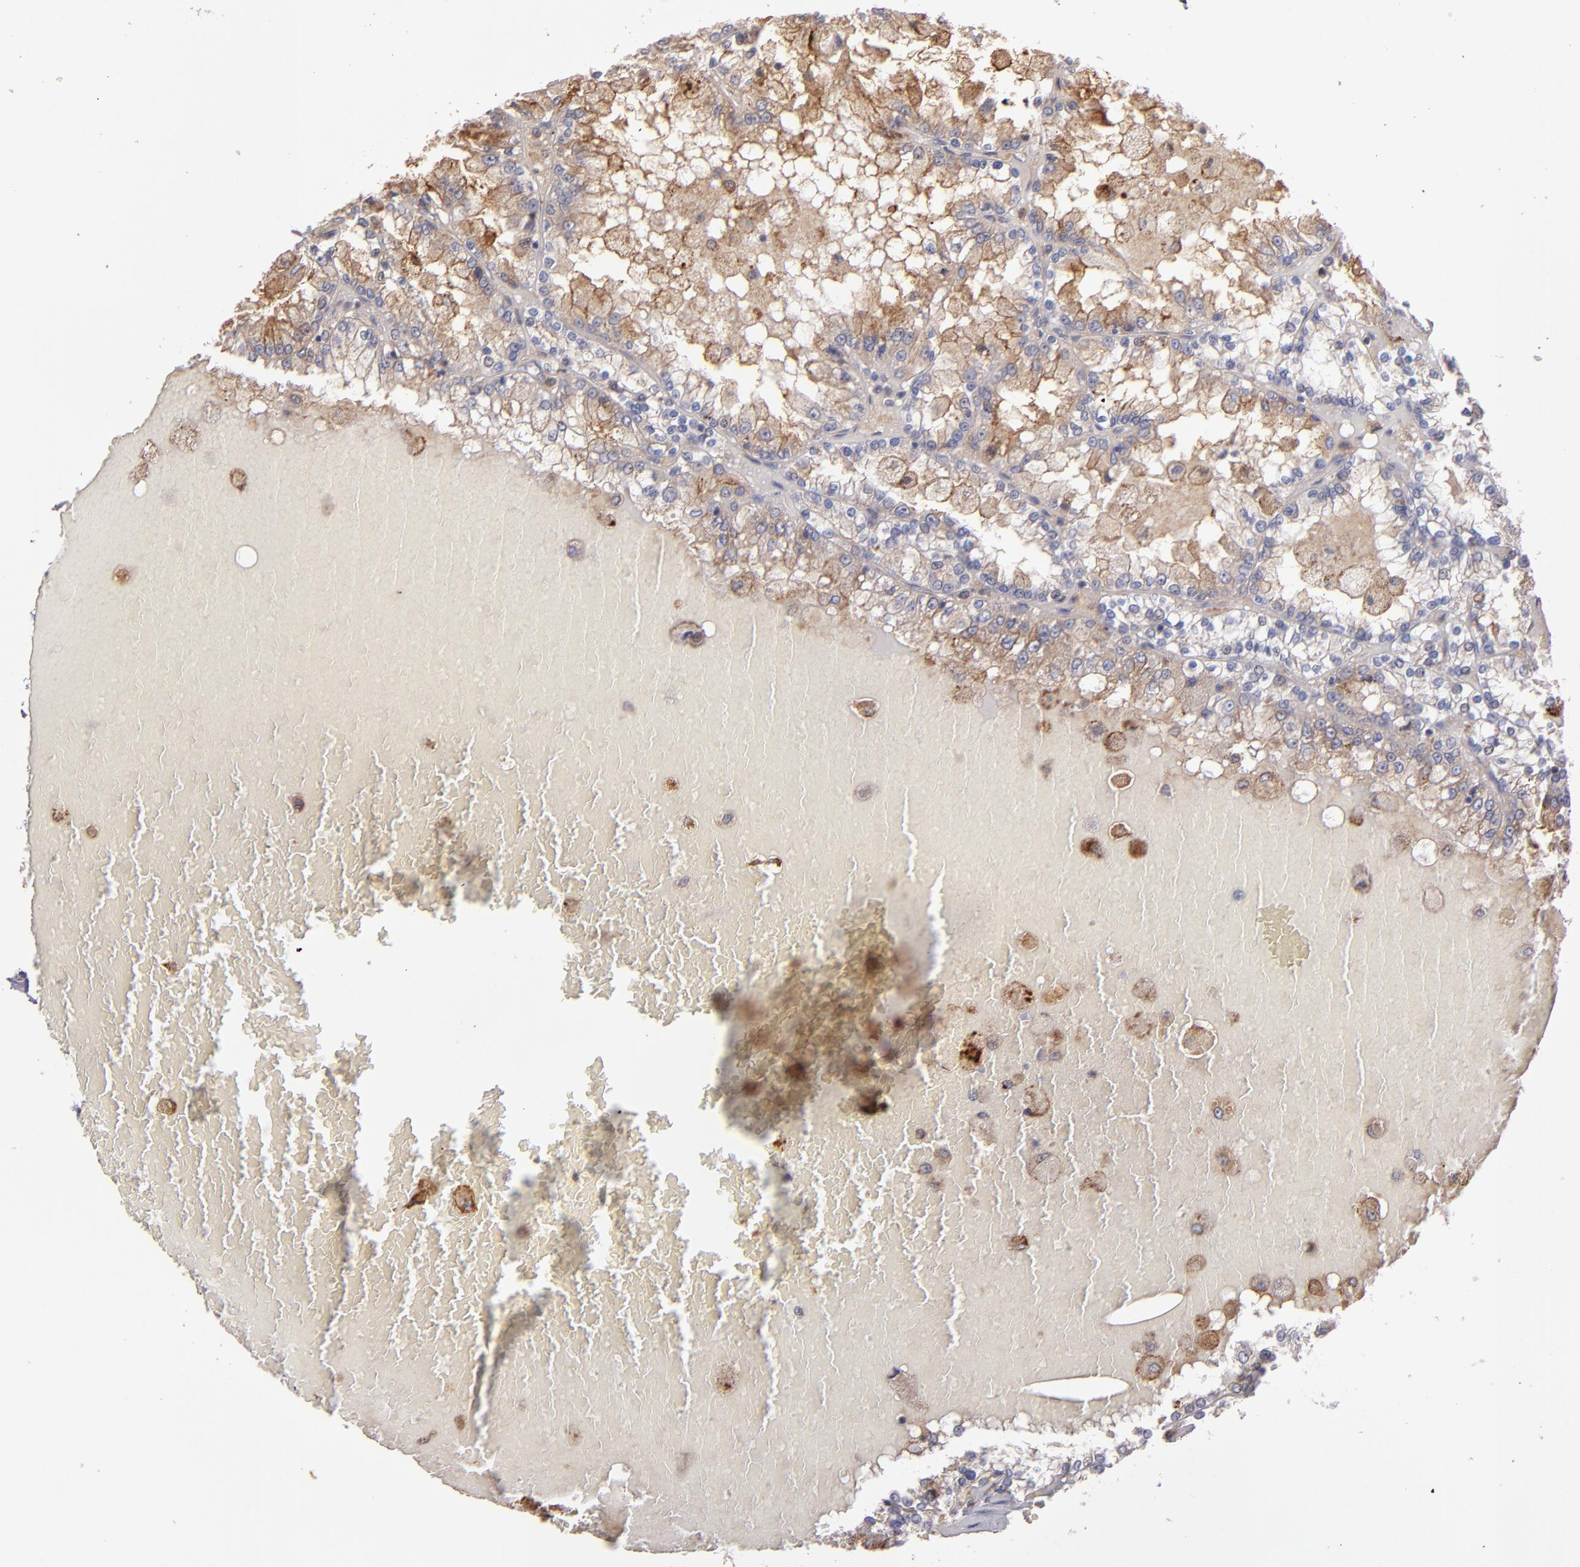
{"staining": {"intensity": "weak", "quantity": ">75%", "location": "cytoplasmic/membranous"}, "tissue": "renal cancer", "cell_type": "Tumor cells", "image_type": "cancer", "snomed": [{"axis": "morphology", "description": "Adenocarcinoma, NOS"}, {"axis": "topography", "description": "Kidney"}], "caption": "Renal cancer (adenocarcinoma) stained with a brown dye reveals weak cytoplasmic/membranous positive expression in about >75% of tumor cells.", "gene": "IFIH1", "patient": {"sex": "female", "age": 56}}